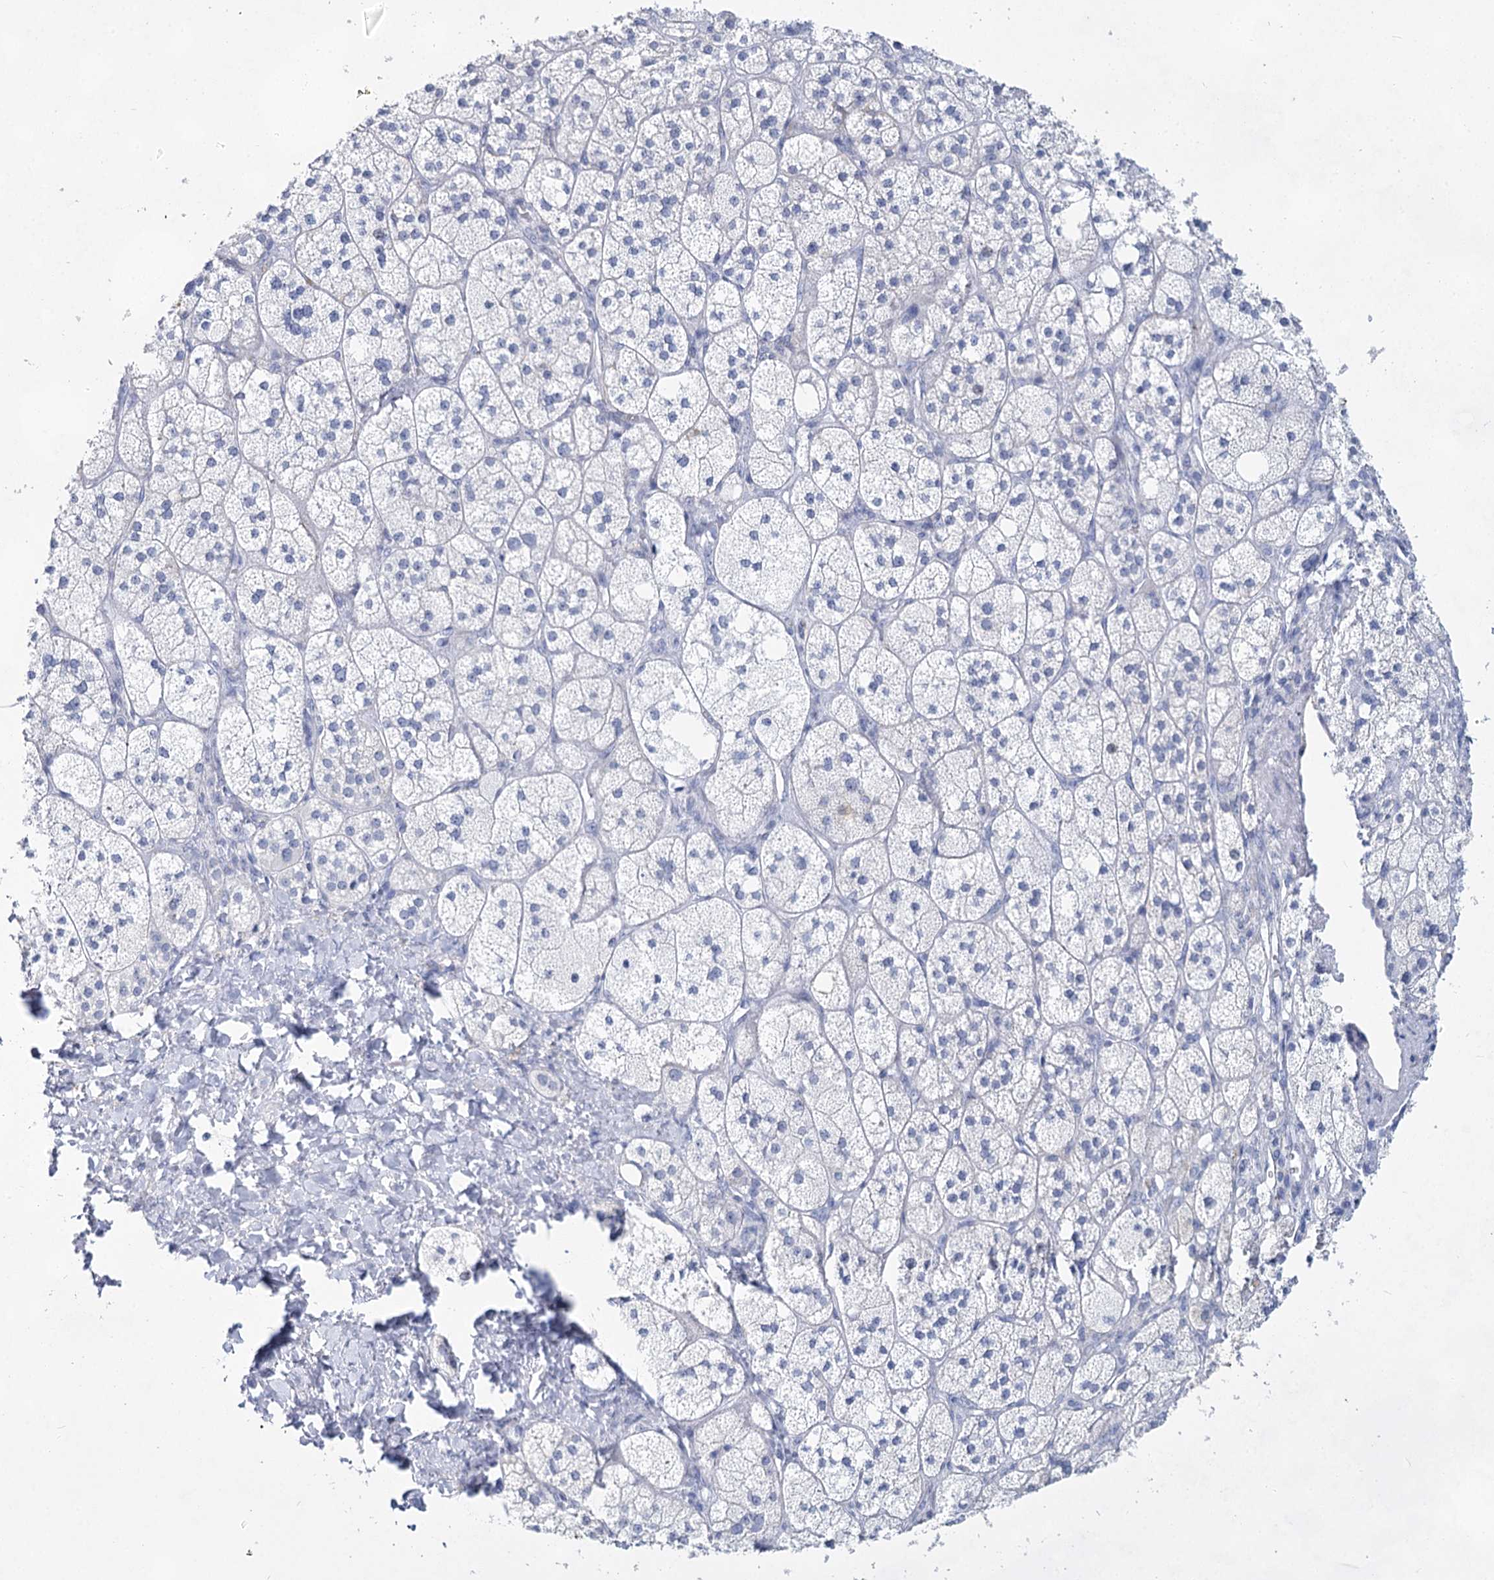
{"staining": {"intensity": "negative", "quantity": "none", "location": "none"}, "tissue": "adrenal gland", "cell_type": "Glandular cells", "image_type": "normal", "snomed": [{"axis": "morphology", "description": "Normal tissue, NOS"}, {"axis": "topography", "description": "Adrenal gland"}], "caption": "DAB immunohistochemical staining of unremarkable human adrenal gland demonstrates no significant staining in glandular cells. (Stains: DAB immunohistochemistry (IHC) with hematoxylin counter stain, Microscopy: brightfield microscopy at high magnification).", "gene": "SLC17A2", "patient": {"sex": "male", "age": 61}}